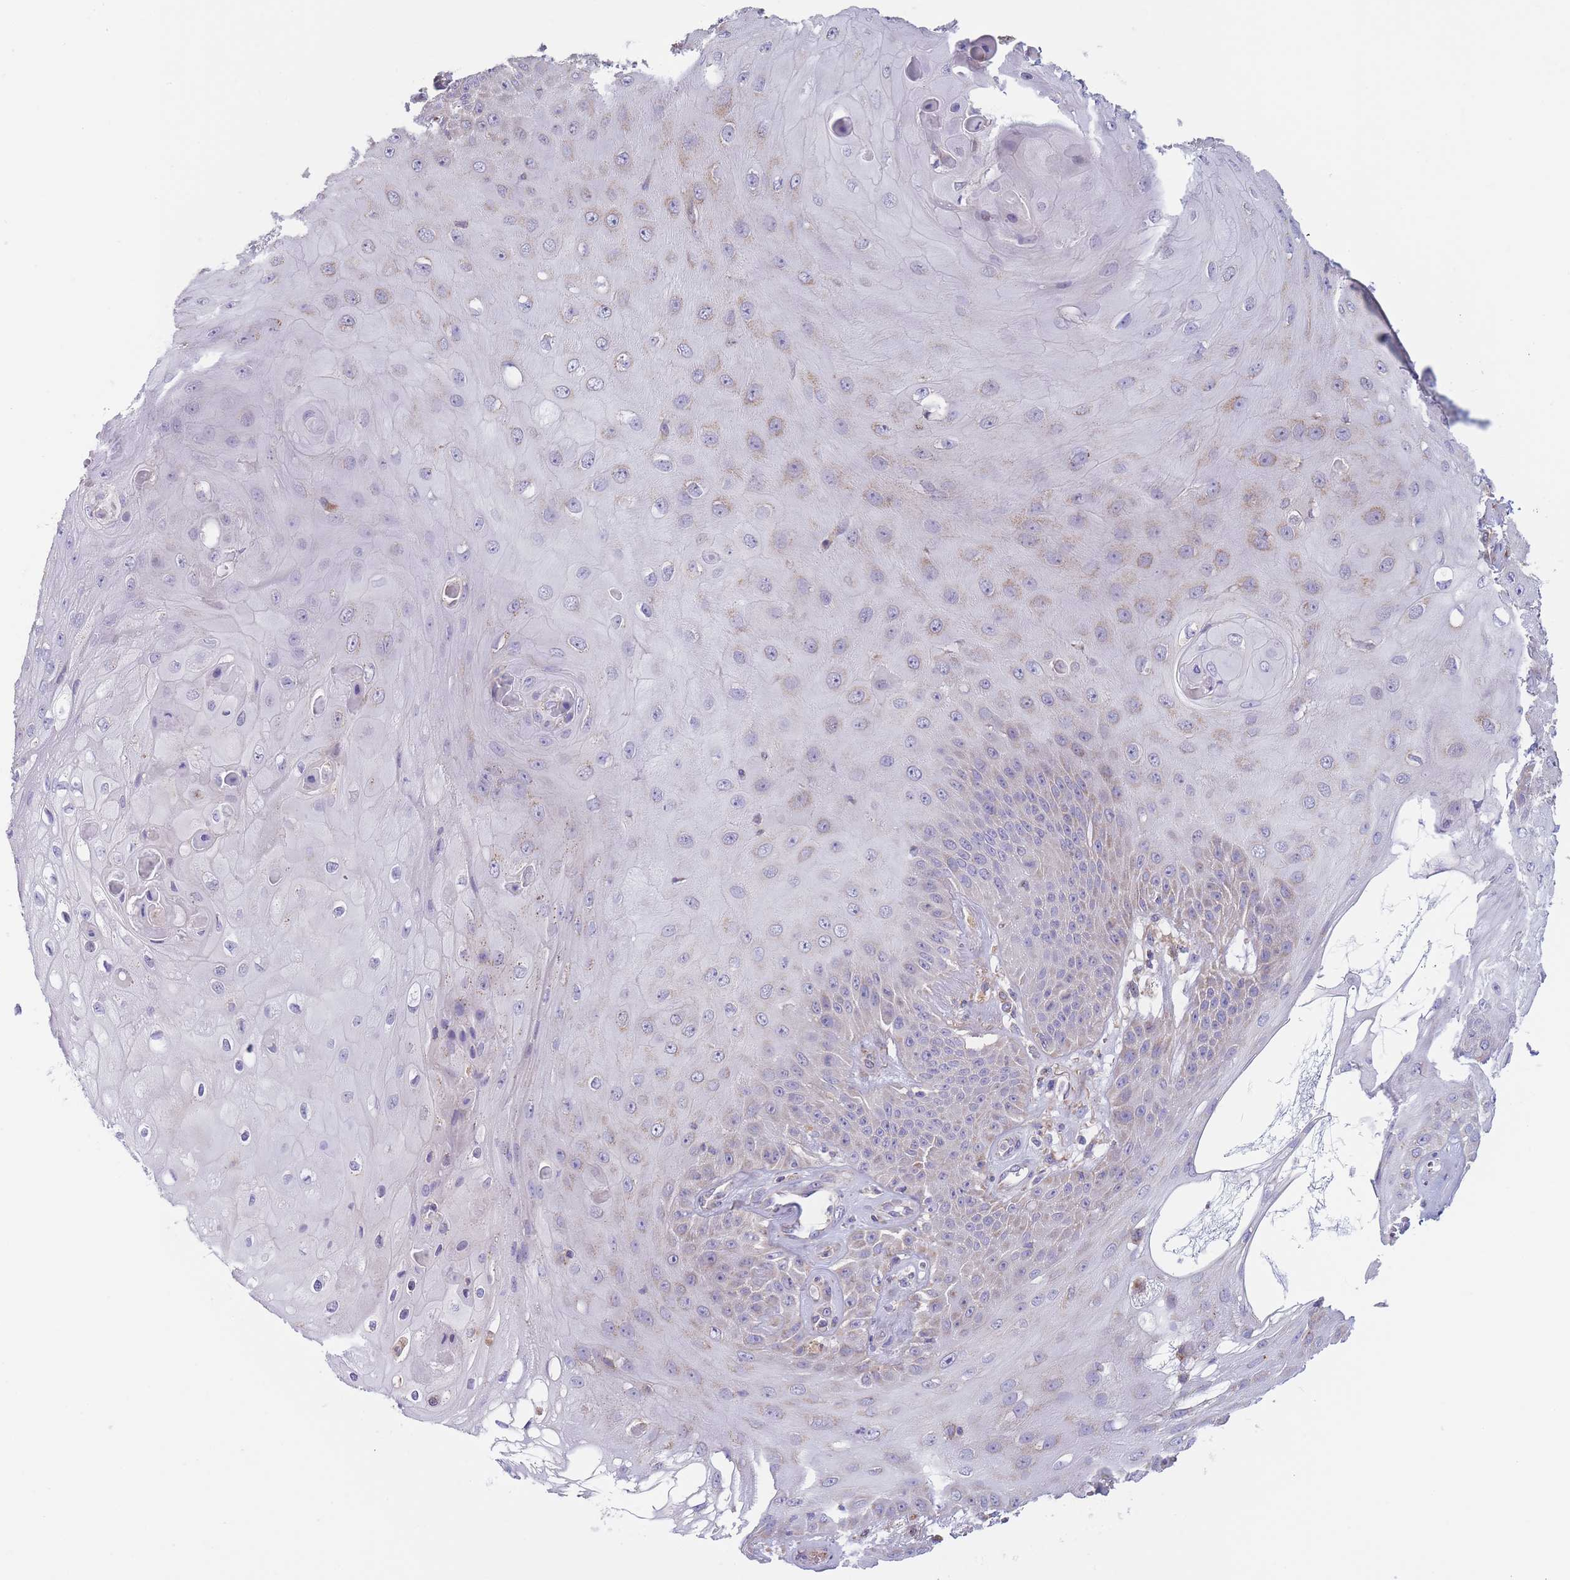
{"staining": {"intensity": "weak", "quantity": "<25%", "location": "cytoplasmic/membranous"}, "tissue": "skin cancer", "cell_type": "Tumor cells", "image_type": "cancer", "snomed": [{"axis": "morphology", "description": "Squamous cell carcinoma, NOS"}, {"axis": "topography", "description": "Skin"}], "caption": "Immunohistochemical staining of human skin cancer (squamous cell carcinoma) displays no significant expression in tumor cells.", "gene": "SLC25A42", "patient": {"sex": "male", "age": 70}}